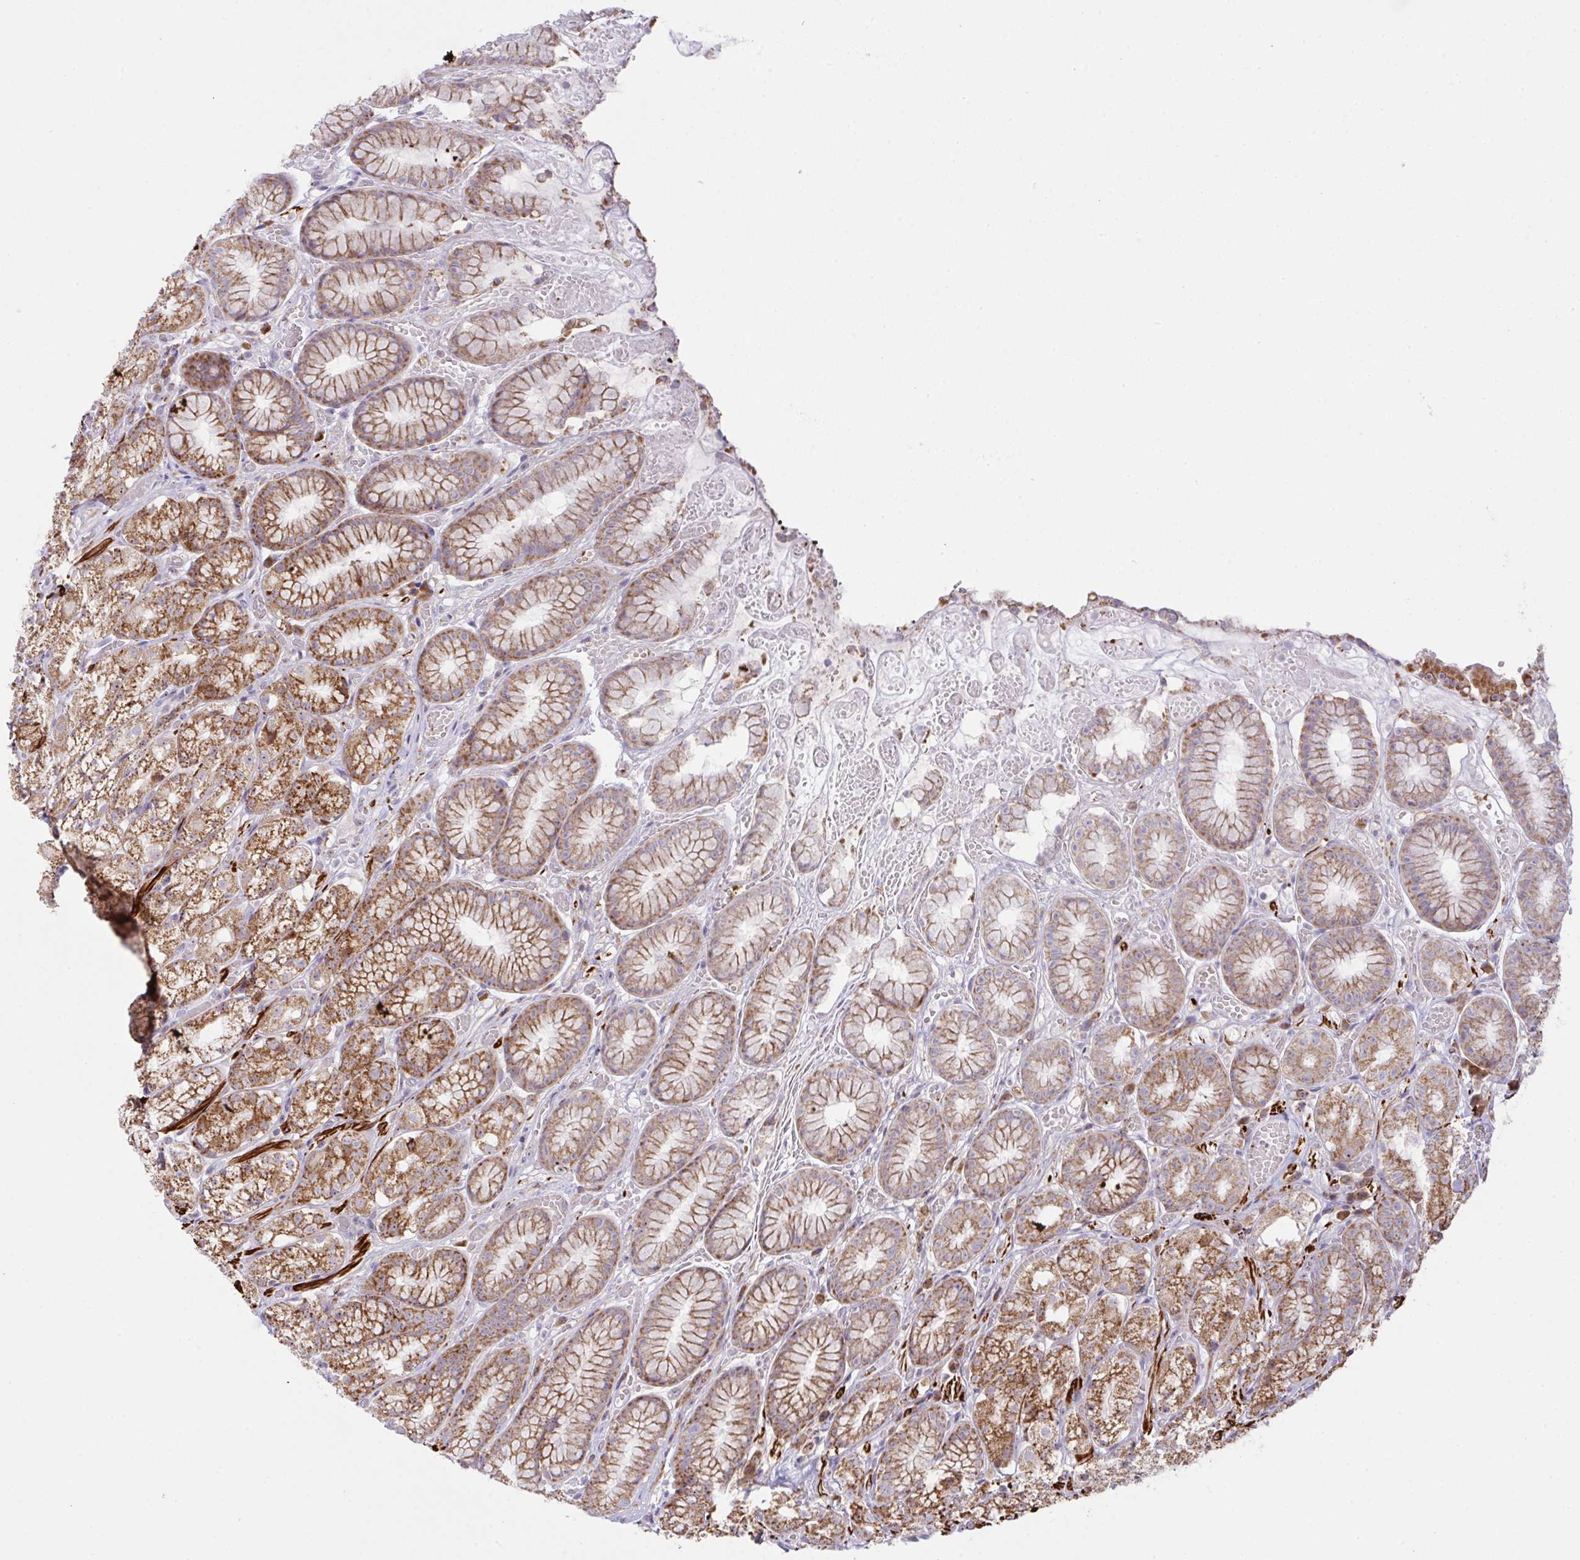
{"staining": {"intensity": "strong", "quantity": ">75%", "location": "cytoplasmic/membranous"}, "tissue": "stomach", "cell_type": "Glandular cells", "image_type": "normal", "snomed": [{"axis": "morphology", "description": "Normal tissue, NOS"}, {"axis": "topography", "description": "Smooth muscle"}, {"axis": "topography", "description": "Stomach"}], "caption": "Glandular cells demonstrate high levels of strong cytoplasmic/membranous positivity in about >75% of cells in benign human stomach. The staining was performed using DAB (3,3'-diaminobenzidine), with brown indicating positive protein expression. Nuclei are stained blue with hematoxylin.", "gene": "CHDH", "patient": {"sex": "male", "age": 70}}